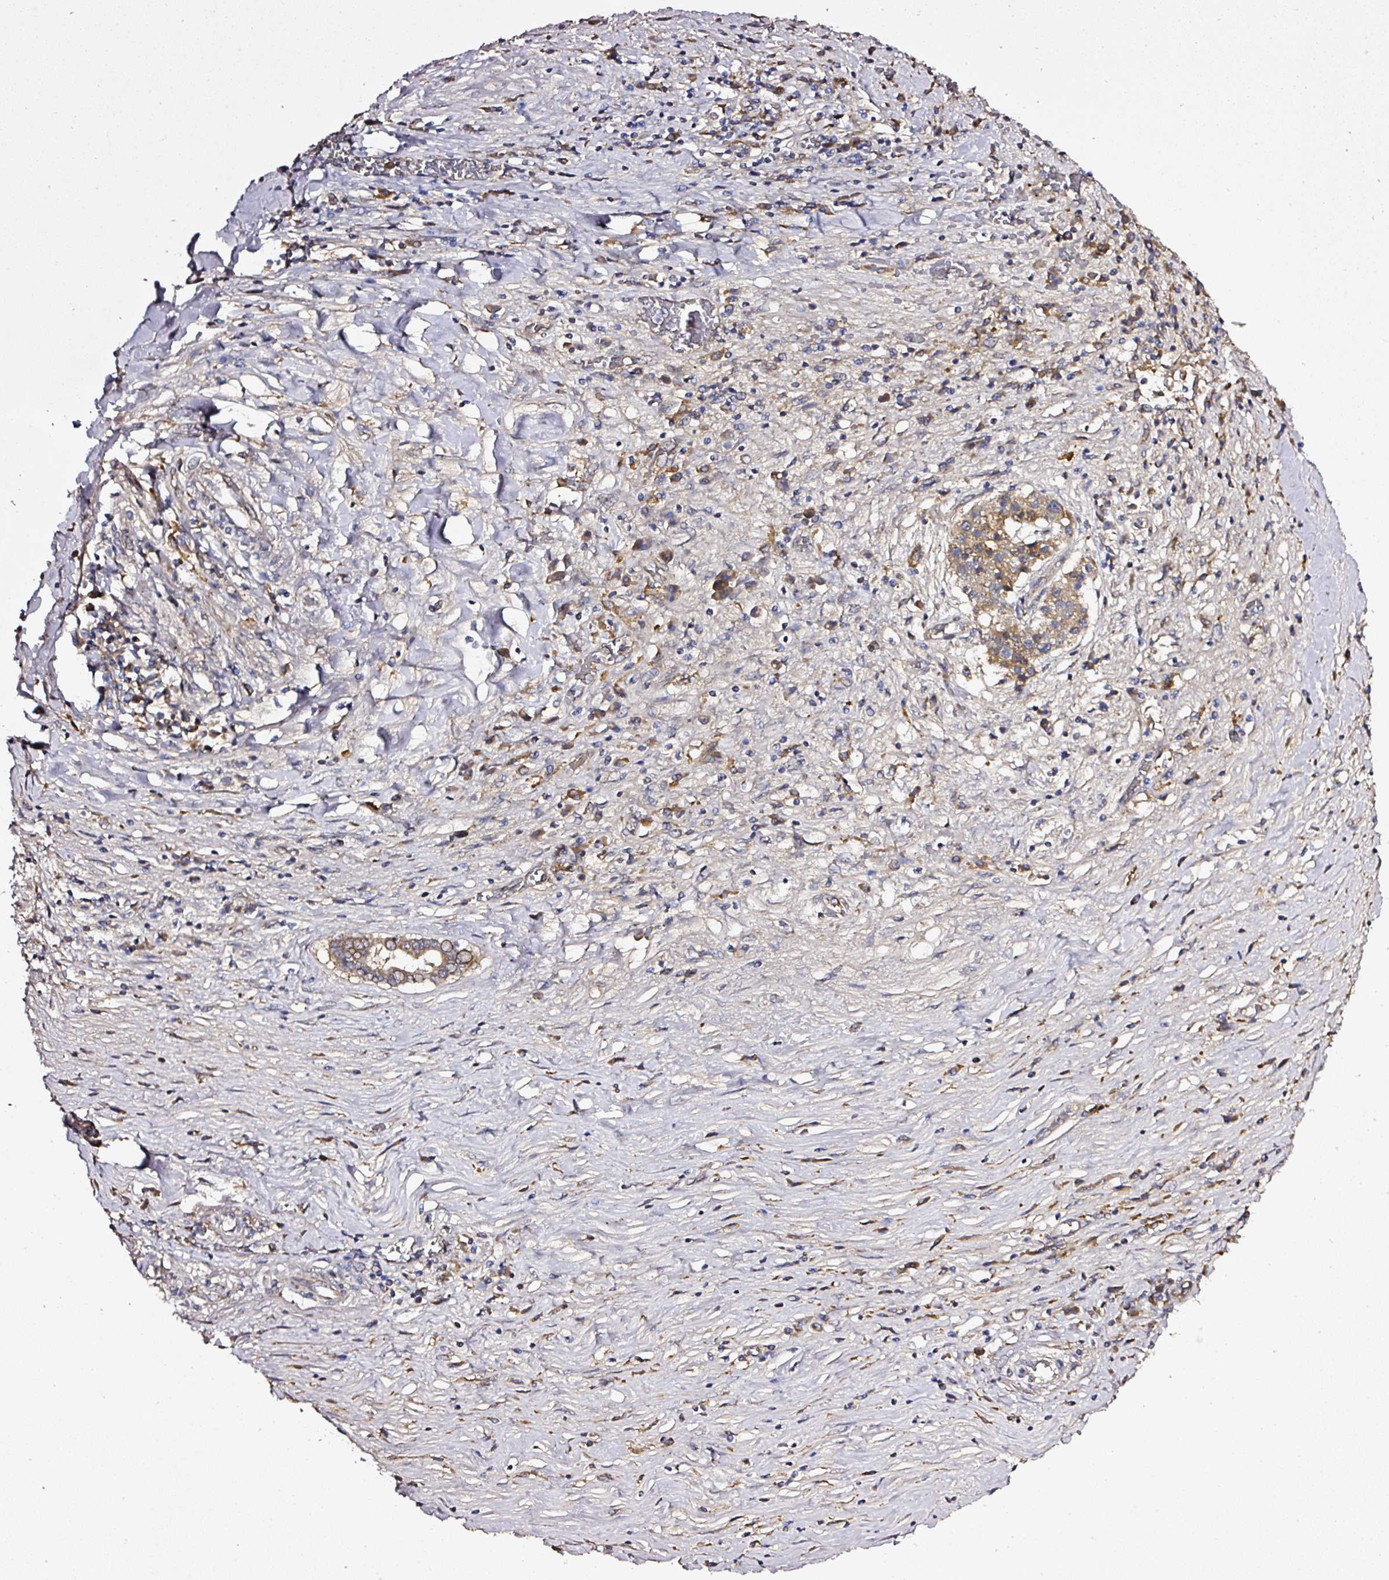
{"staining": {"intensity": "moderate", "quantity": ">75%", "location": "cytoplasmic/membranous"}, "tissue": "pancreatic cancer", "cell_type": "Tumor cells", "image_type": "cancer", "snomed": [{"axis": "morphology", "description": "Adenocarcinoma, NOS"}, {"axis": "topography", "description": "Pancreas"}], "caption": "Protein expression analysis of adenocarcinoma (pancreatic) shows moderate cytoplasmic/membranous expression in about >75% of tumor cells.", "gene": "ZNF513", "patient": {"sex": "male", "age": 63}}